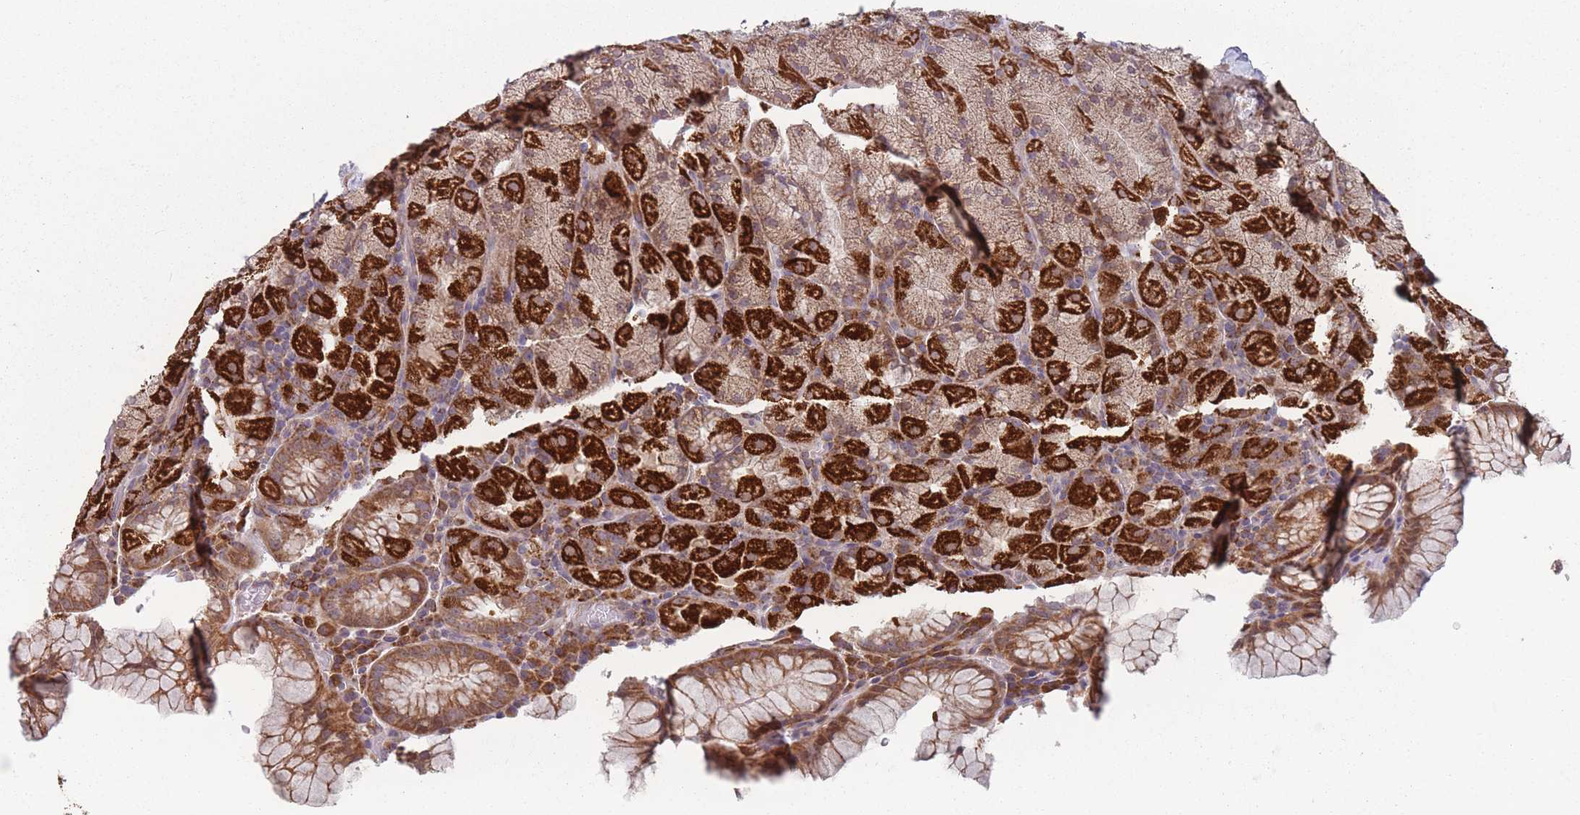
{"staining": {"intensity": "strong", "quantity": "25%-75%", "location": "cytoplasmic/membranous"}, "tissue": "stomach", "cell_type": "Glandular cells", "image_type": "normal", "snomed": [{"axis": "morphology", "description": "Normal tissue, NOS"}, {"axis": "topography", "description": "Stomach, upper"}, {"axis": "topography", "description": "Stomach, lower"}], "caption": "A brown stain shows strong cytoplasmic/membranous positivity of a protein in glandular cells of normal human stomach.", "gene": "OR10Q1", "patient": {"sex": "male", "age": 80}}